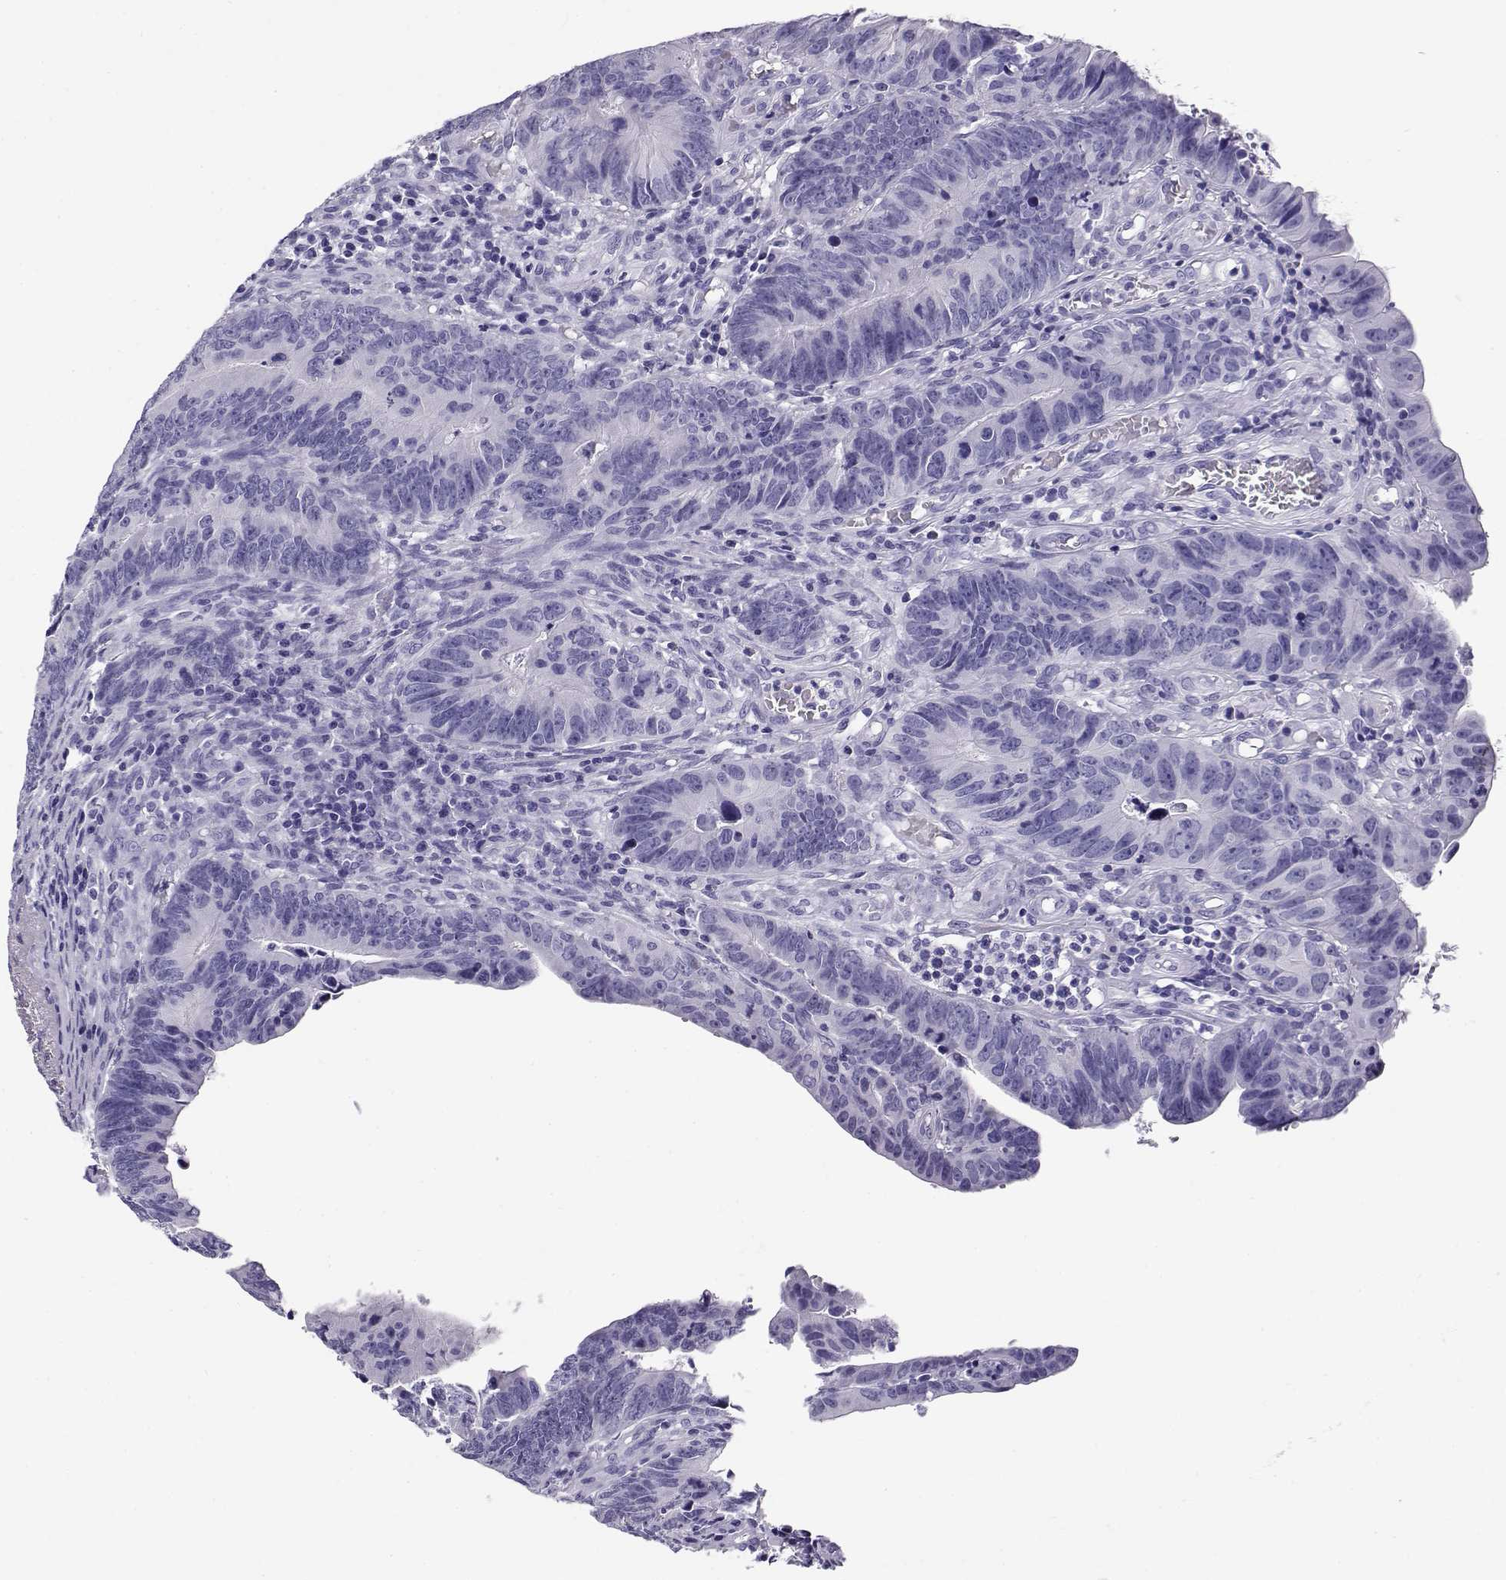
{"staining": {"intensity": "negative", "quantity": "none", "location": "none"}, "tissue": "colorectal cancer", "cell_type": "Tumor cells", "image_type": "cancer", "snomed": [{"axis": "morphology", "description": "Adenocarcinoma, NOS"}, {"axis": "topography", "description": "Colon"}], "caption": "A histopathology image of adenocarcinoma (colorectal) stained for a protein reveals no brown staining in tumor cells.", "gene": "CABS1", "patient": {"sex": "female", "age": 87}}